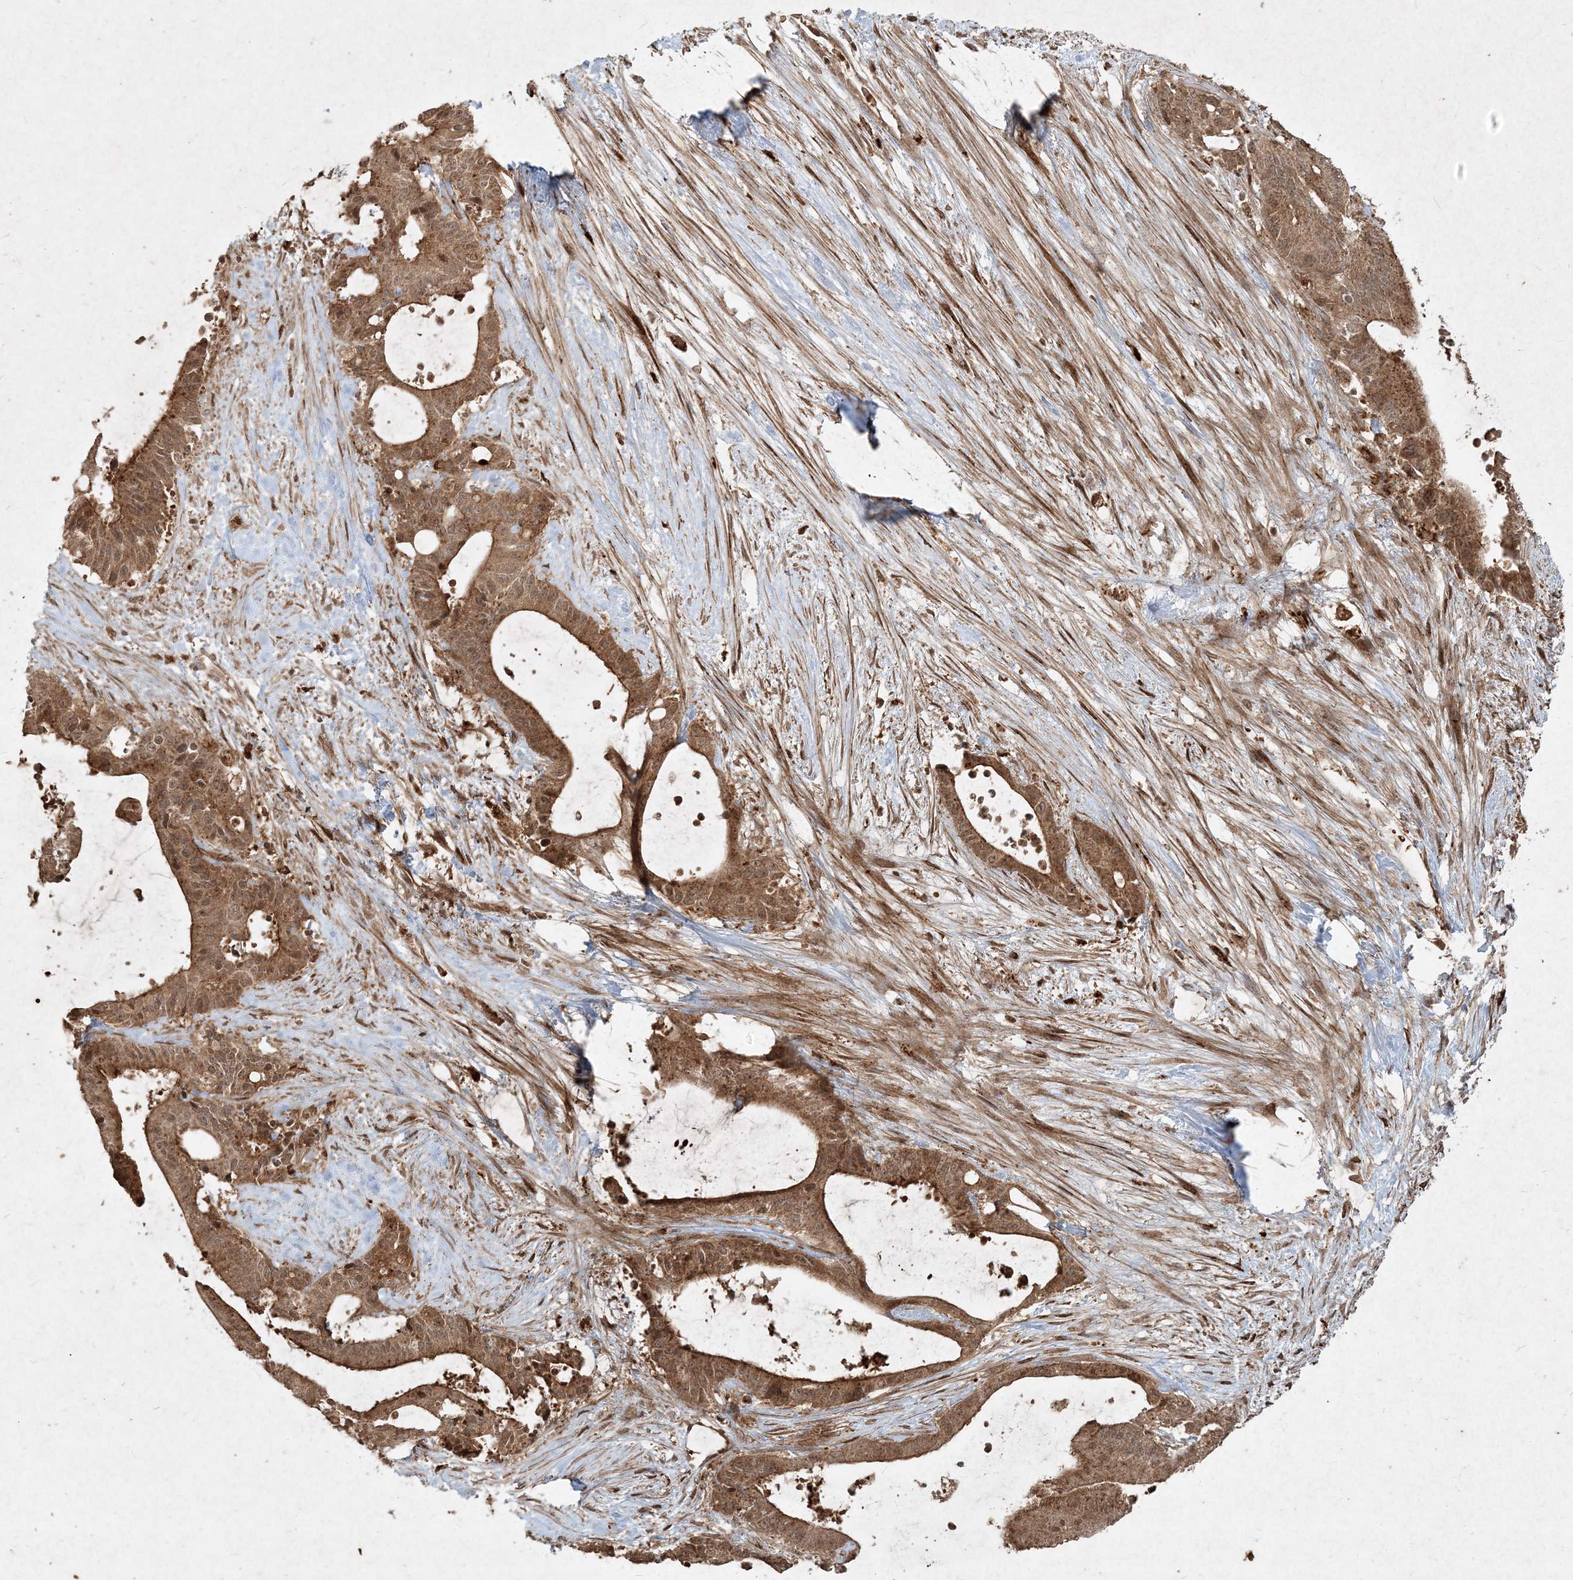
{"staining": {"intensity": "moderate", "quantity": ">75%", "location": "cytoplasmic/membranous,nuclear"}, "tissue": "liver cancer", "cell_type": "Tumor cells", "image_type": "cancer", "snomed": [{"axis": "morphology", "description": "Normal tissue, NOS"}, {"axis": "morphology", "description": "Cholangiocarcinoma"}, {"axis": "topography", "description": "Liver"}, {"axis": "topography", "description": "Peripheral nerve tissue"}], "caption": "Moderate cytoplasmic/membranous and nuclear protein staining is seen in about >75% of tumor cells in cholangiocarcinoma (liver).", "gene": "NARS1", "patient": {"sex": "female", "age": 73}}